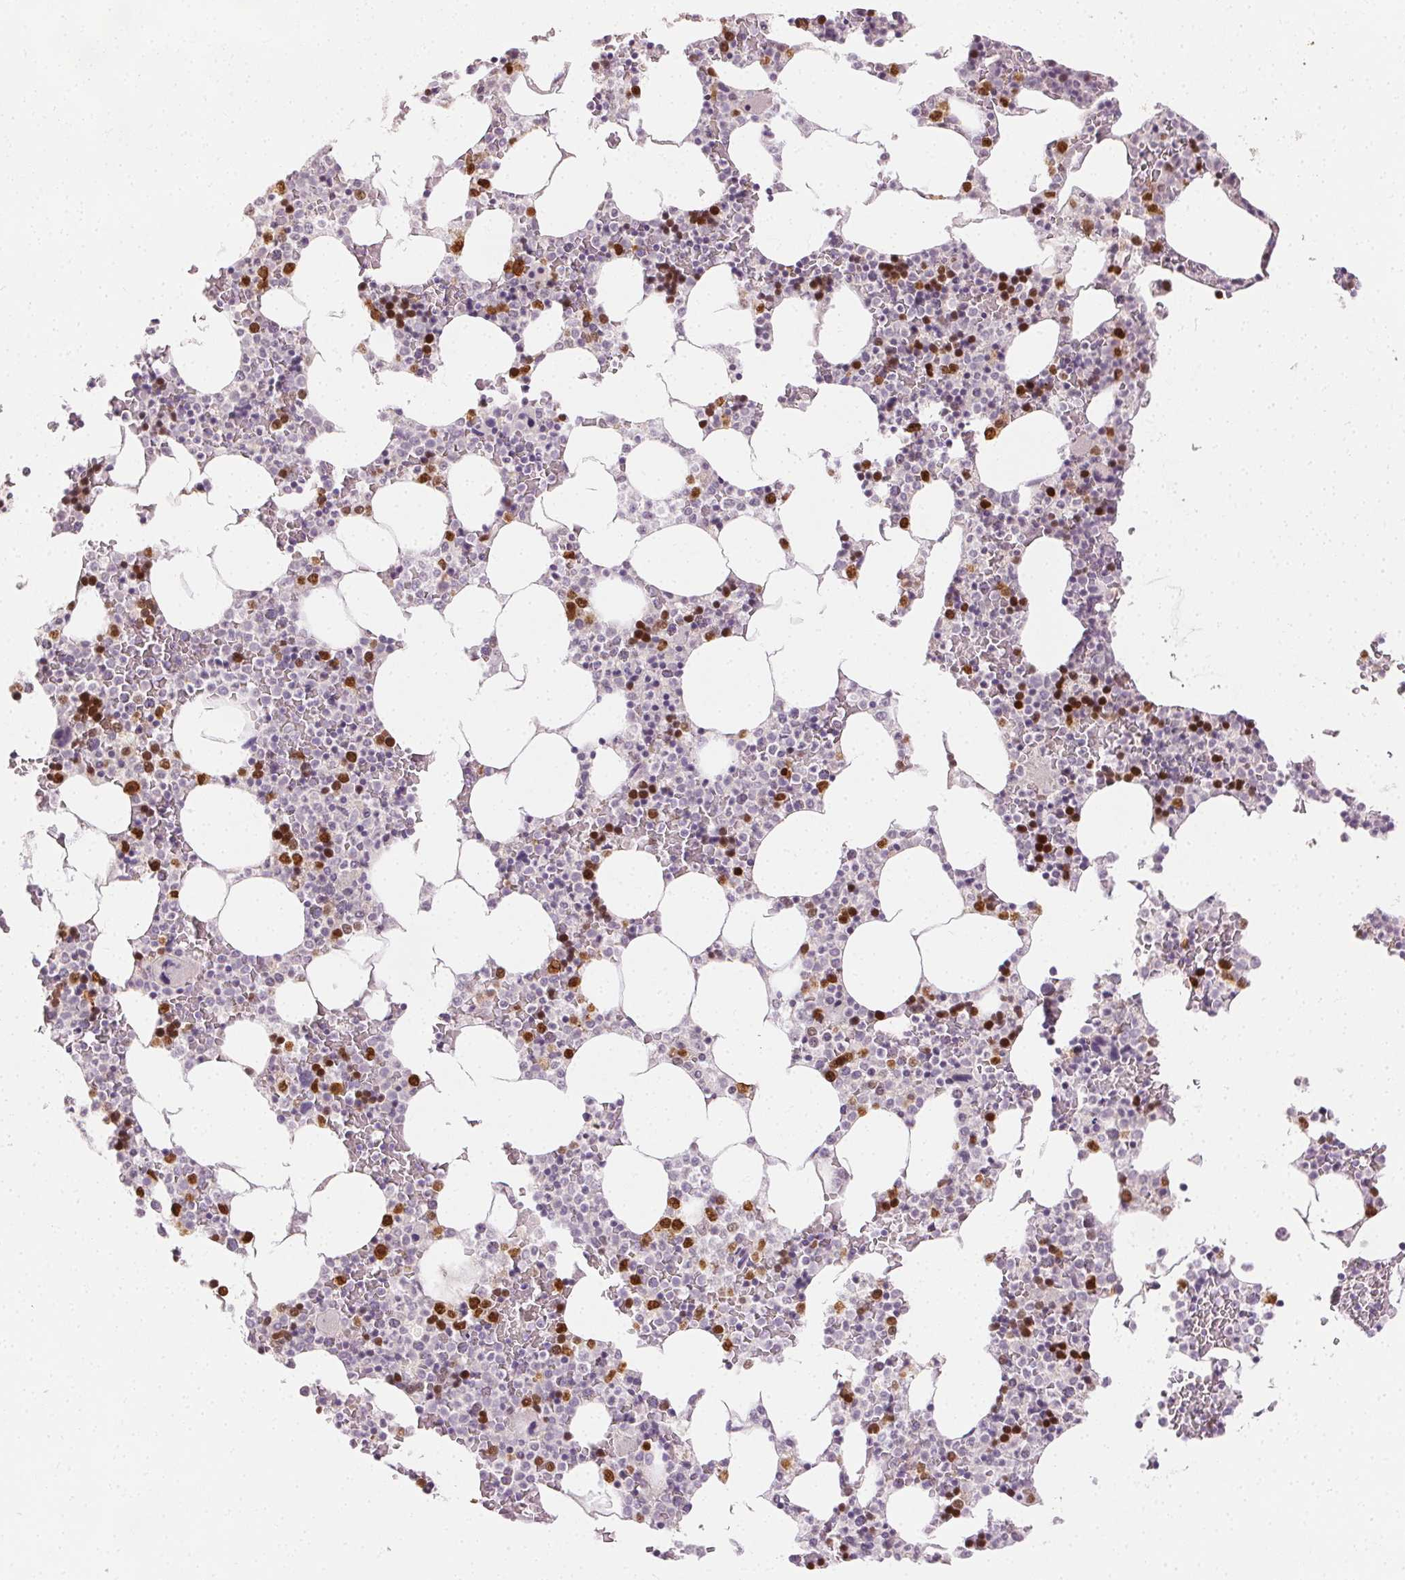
{"staining": {"intensity": "moderate", "quantity": "25%-75%", "location": "nuclear"}, "tissue": "bone marrow", "cell_type": "Hematopoietic cells", "image_type": "normal", "snomed": [{"axis": "morphology", "description": "Normal tissue, NOS"}, {"axis": "topography", "description": "Bone marrow"}], "caption": "High-magnification brightfield microscopy of benign bone marrow stained with DAB (brown) and counterstained with hematoxylin (blue). hematopoietic cells exhibit moderate nuclear expression is seen in approximately25%-75% of cells. (brown staining indicates protein expression, while blue staining denotes nuclei).", "gene": "ANLN", "patient": {"sex": "female", "age": 42}}